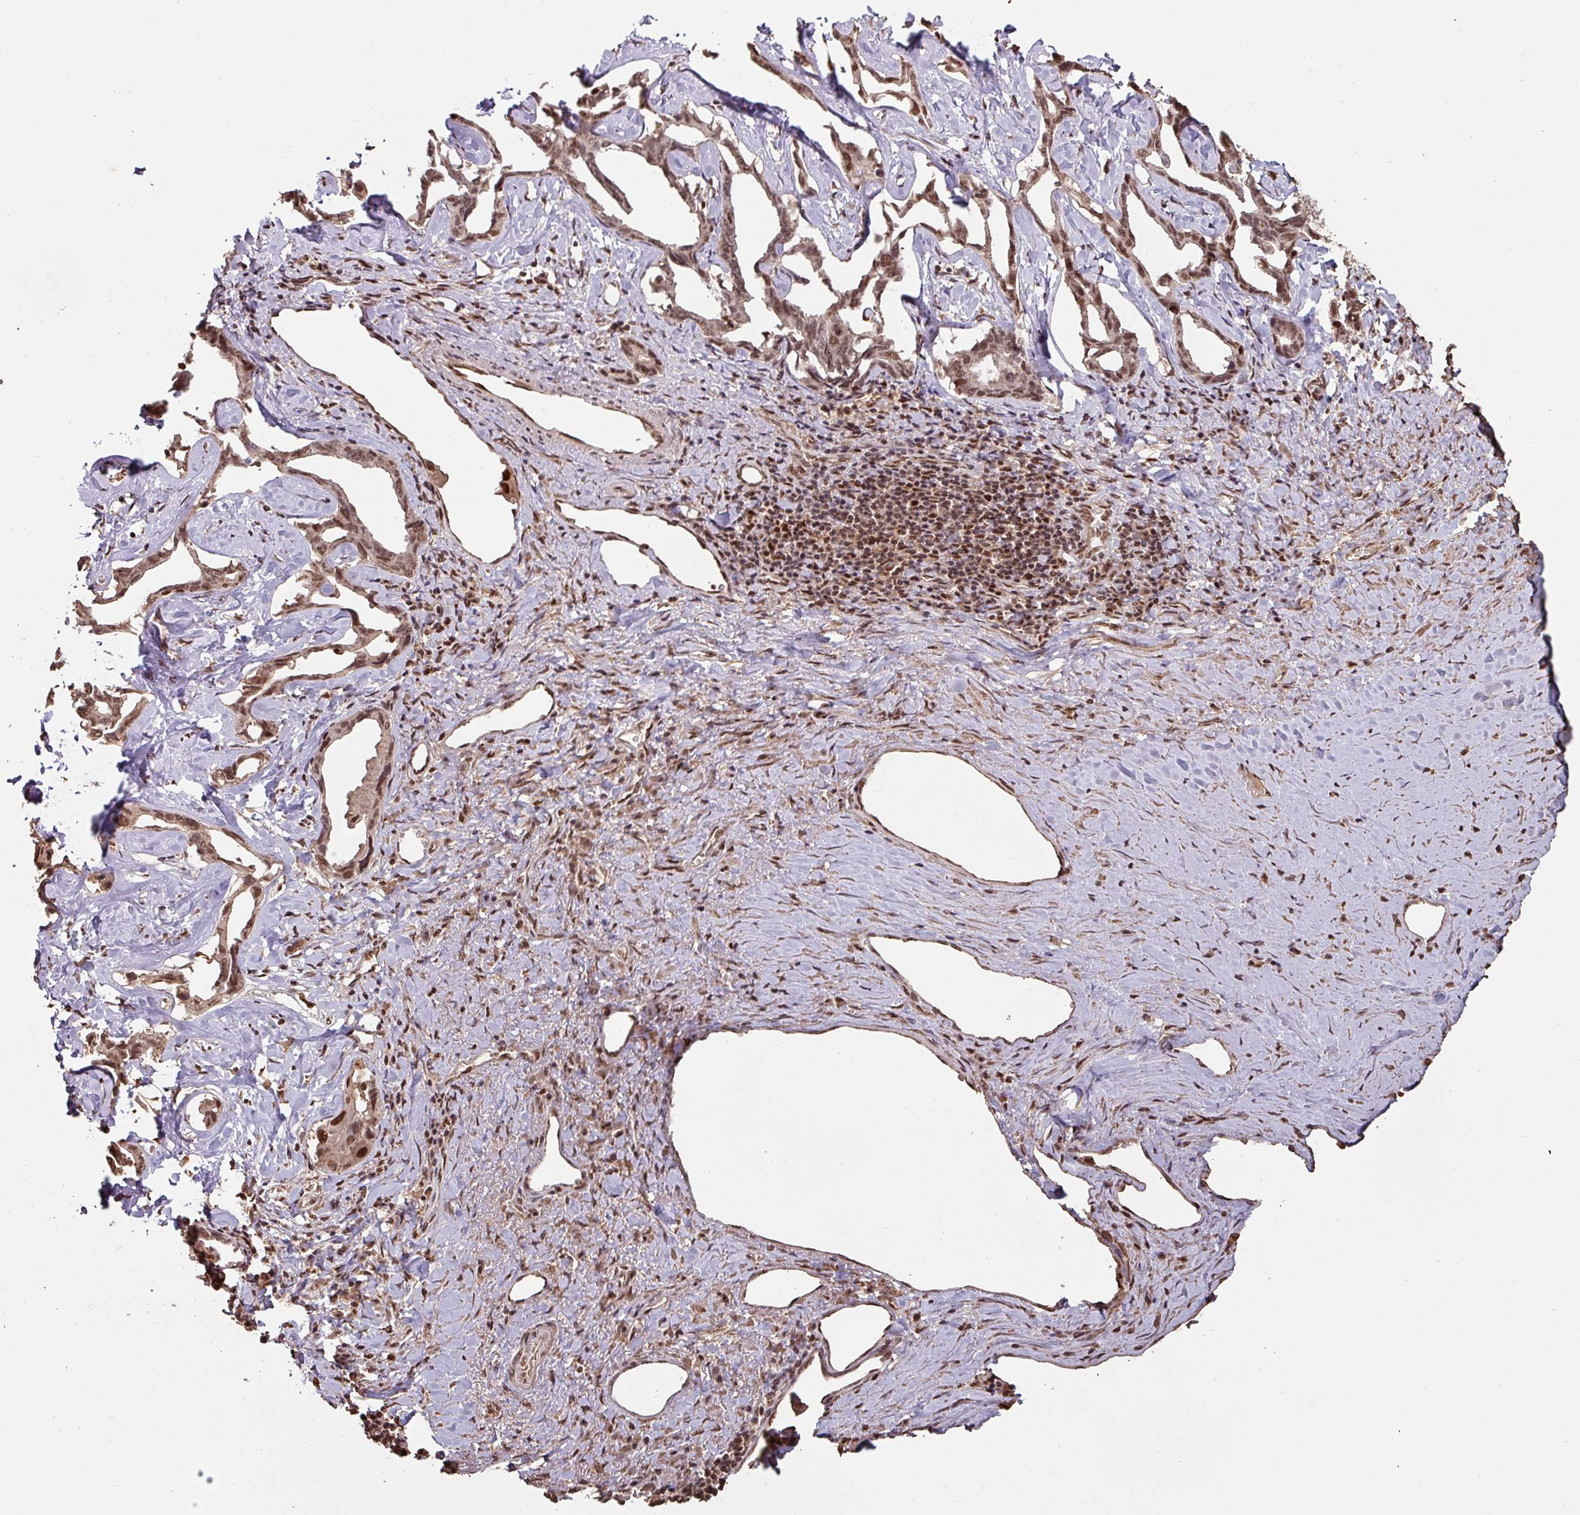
{"staining": {"intensity": "moderate", "quantity": ">75%", "location": "cytoplasmic/membranous,nuclear"}, "tissue": "liver cancer", "cell_type": "Tumor cells", "image_type": "cancer", "snomed": [{"axis": "morphology", "description": "Cholangiocarcinoma"}, {"axis": "topography", "description": "Liver"}], "caption": "Immunohistochemistry staining of cholangiocarcinoma (liver), which reveals medium levels of moderate cytoplasmic/membranous and nuclear positivity in about >75% of tumor cells indicating moderate cytoplasmic/membranous and nuclear protein staining. The staining was performed using DAB (3,3'-diaminobenzidine) (brown) for protein detection and nuclei were counterstained in hematoxylin (blue).", "gene": "POLD1", "patient": {"sex": "male", "age": 59}}